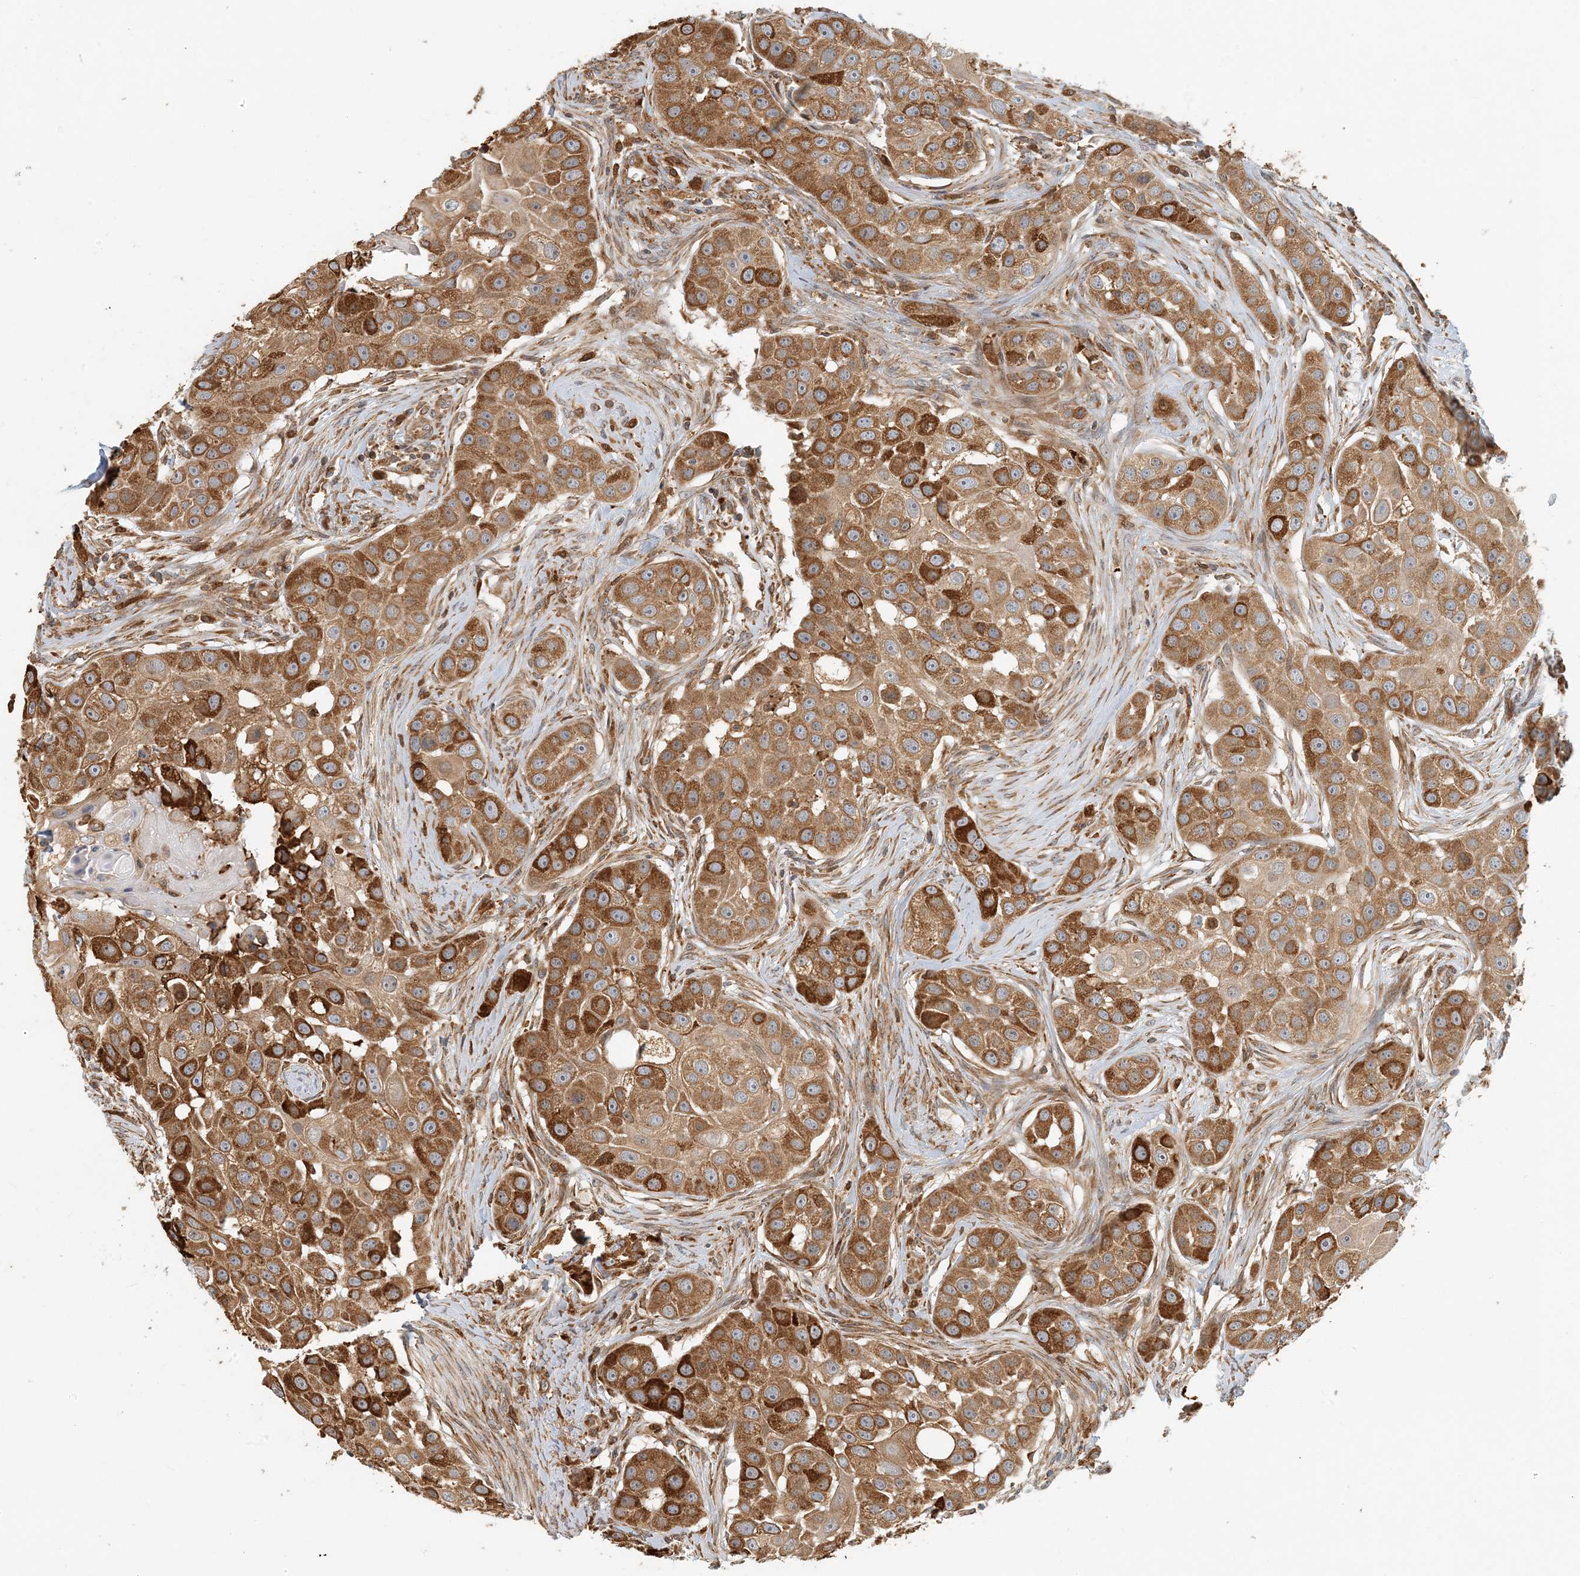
{"staining": {"intensity": "strong", "quantity": ">75%", "location": "cytoplasmic/membranous"}, "tissue": "head and neck cancer", "cell_type": "Tumor cells", "image_type": "cancer", "snomed": [{"axis": "morphology", "description": "Normal tissue, NOS"}, {"axis": "morphology", "description": "Squamous cell carcinoma, NOS"}, {"axis": "topography", "description": "Skeletal muscle"}, {"axis": "topography", "description": "Head-Neck"}], "caption": "A high-resolution image shows immunohistochemistry staining of head and neck cancer (squamous cell carcinoma), which displays strong cytoplasmic/membranous positivity in about >75% of tumor cells. (Brightfield microscopy of DAB IHC at high magnification).", "gene": "HNMT", "patient": {"sex": "male", "age": 51}}